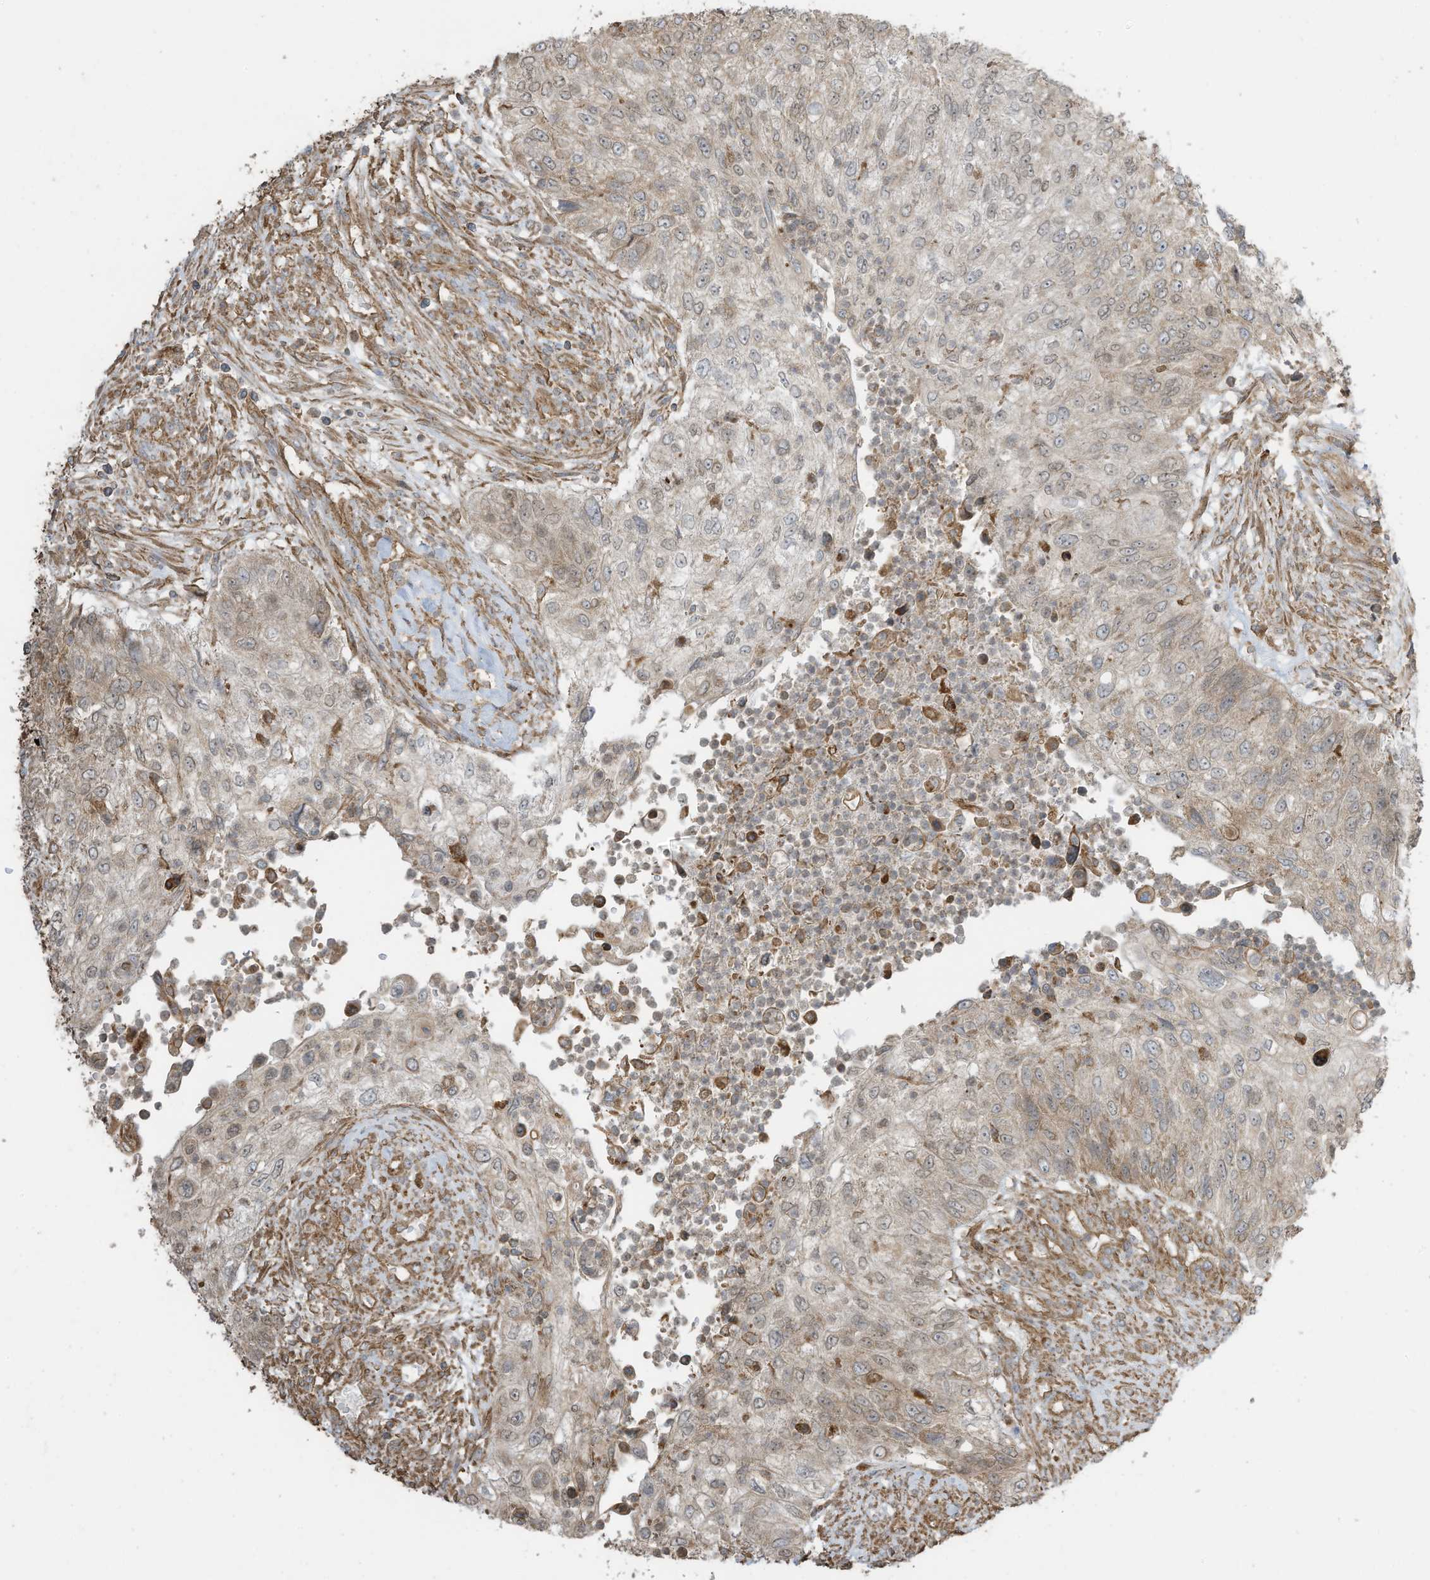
{"staining": {"intensity": "moderate", "quantity": "<25%", "location": "cytoplasmic/membranous"}, "tissue": "urothelial cancer", "cell_type": "Tumor cells", "image_type": "cancer", "snomed": [{"axis": "morphology", "description": "Urothelial carcinoma, High grade"}, {"axis": "topography", "description": "Urinary bladder"}], "caption": "Human urothelial cancer stained with a protein marker displays moderate staining in tumor cells.", "gene": "CGAS", "patient": {"sex": "female", "age": 60}}